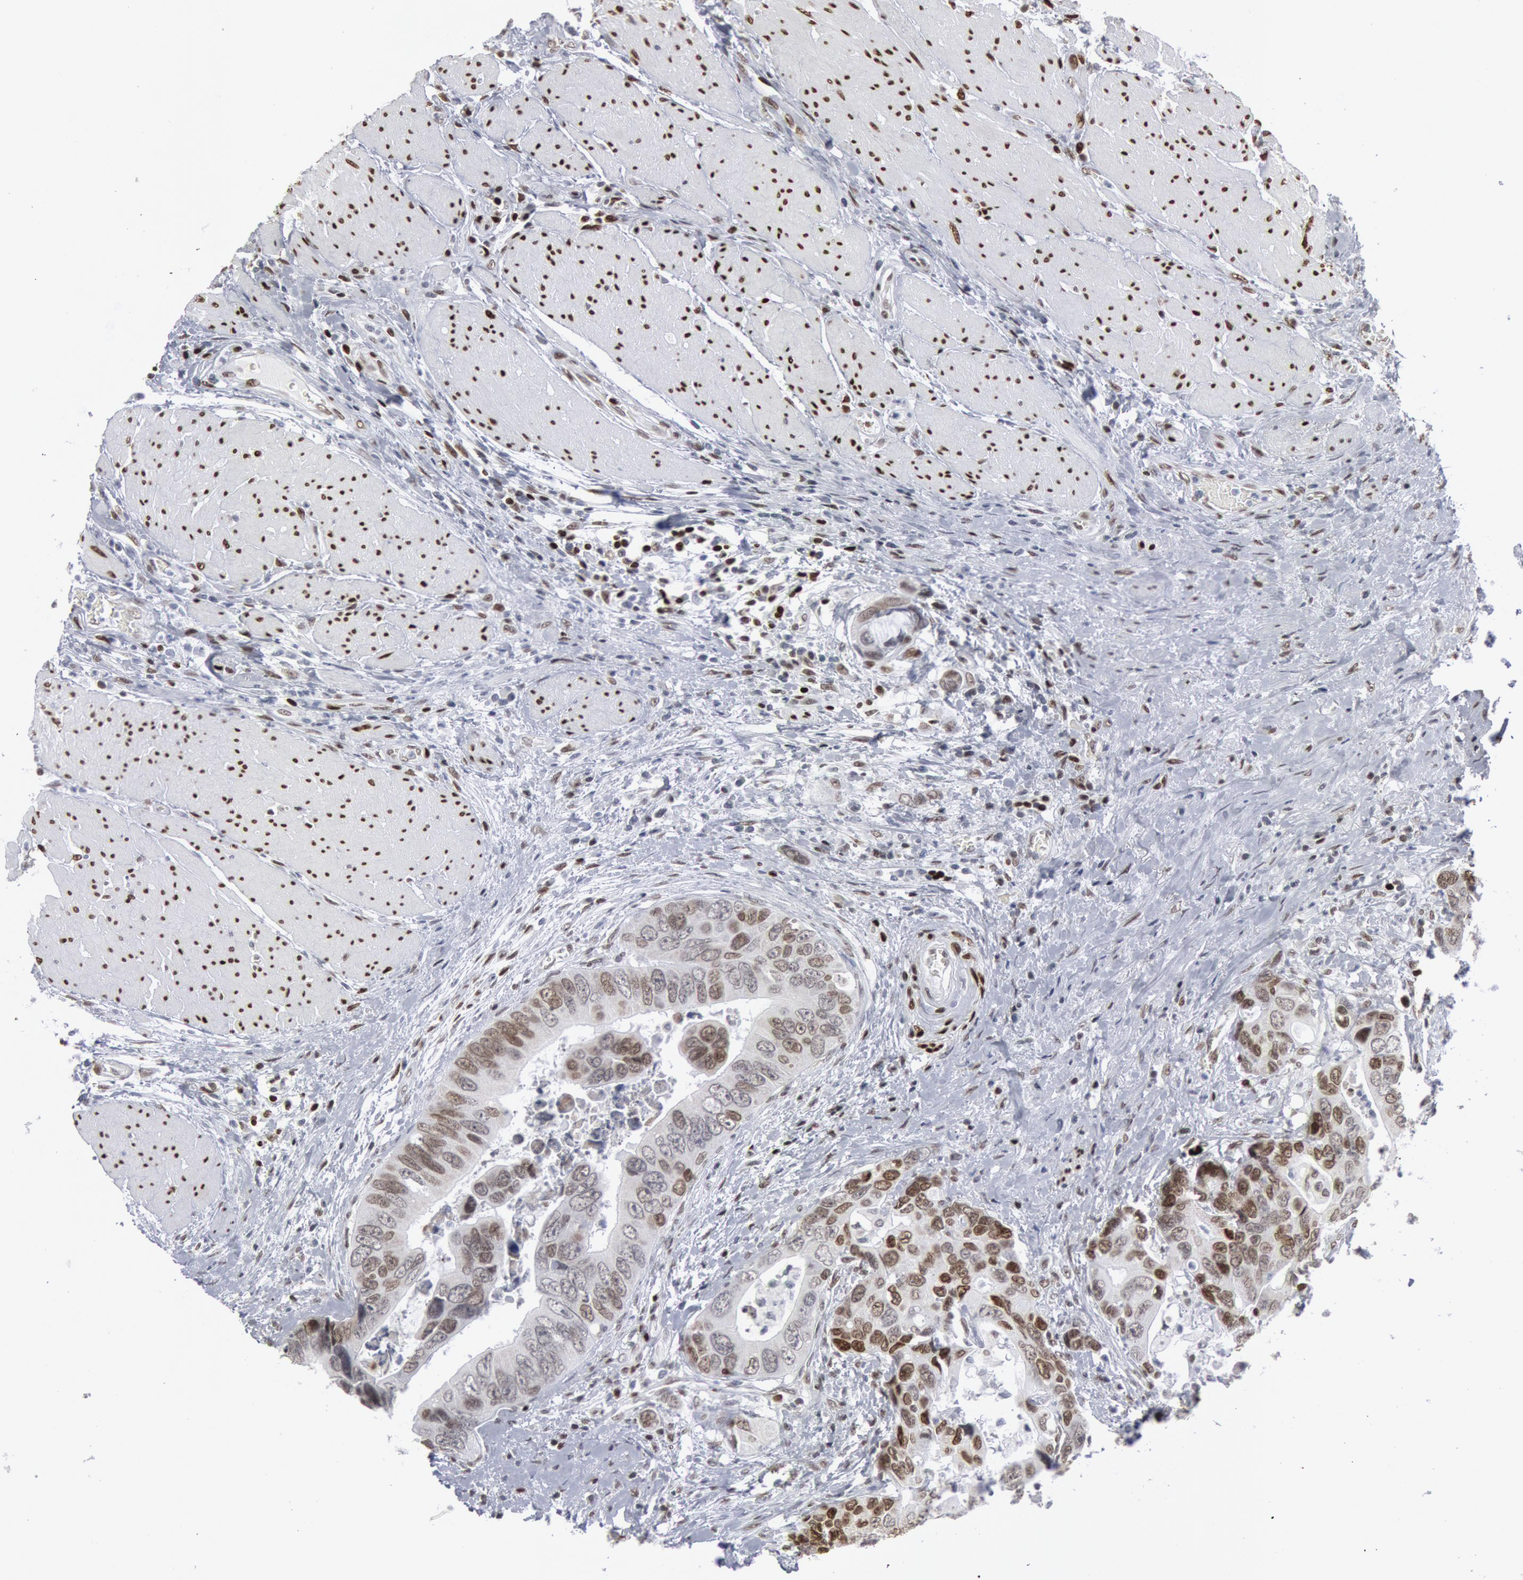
{"staining": {"intensity": "weak", "quantity": ">75%", "location": "nuclear"}, "tissue": "colorectal cancer", "cell_type": "Tumor cells", "image_type": "cancer", "snomed": [{"axis": "morphology", "description": "Adenocarcinoma, NOS"}, {"axis": "topography", "description": "Rectum"}], "caption": "Adenocarcinoma (colorectal) tissue shows weak nuclear positivity in about >75% of tumor cells, visualized by immunohistochemistry.", "gene": "MECP2", "patient": {"sex": "female", "age": 67}}